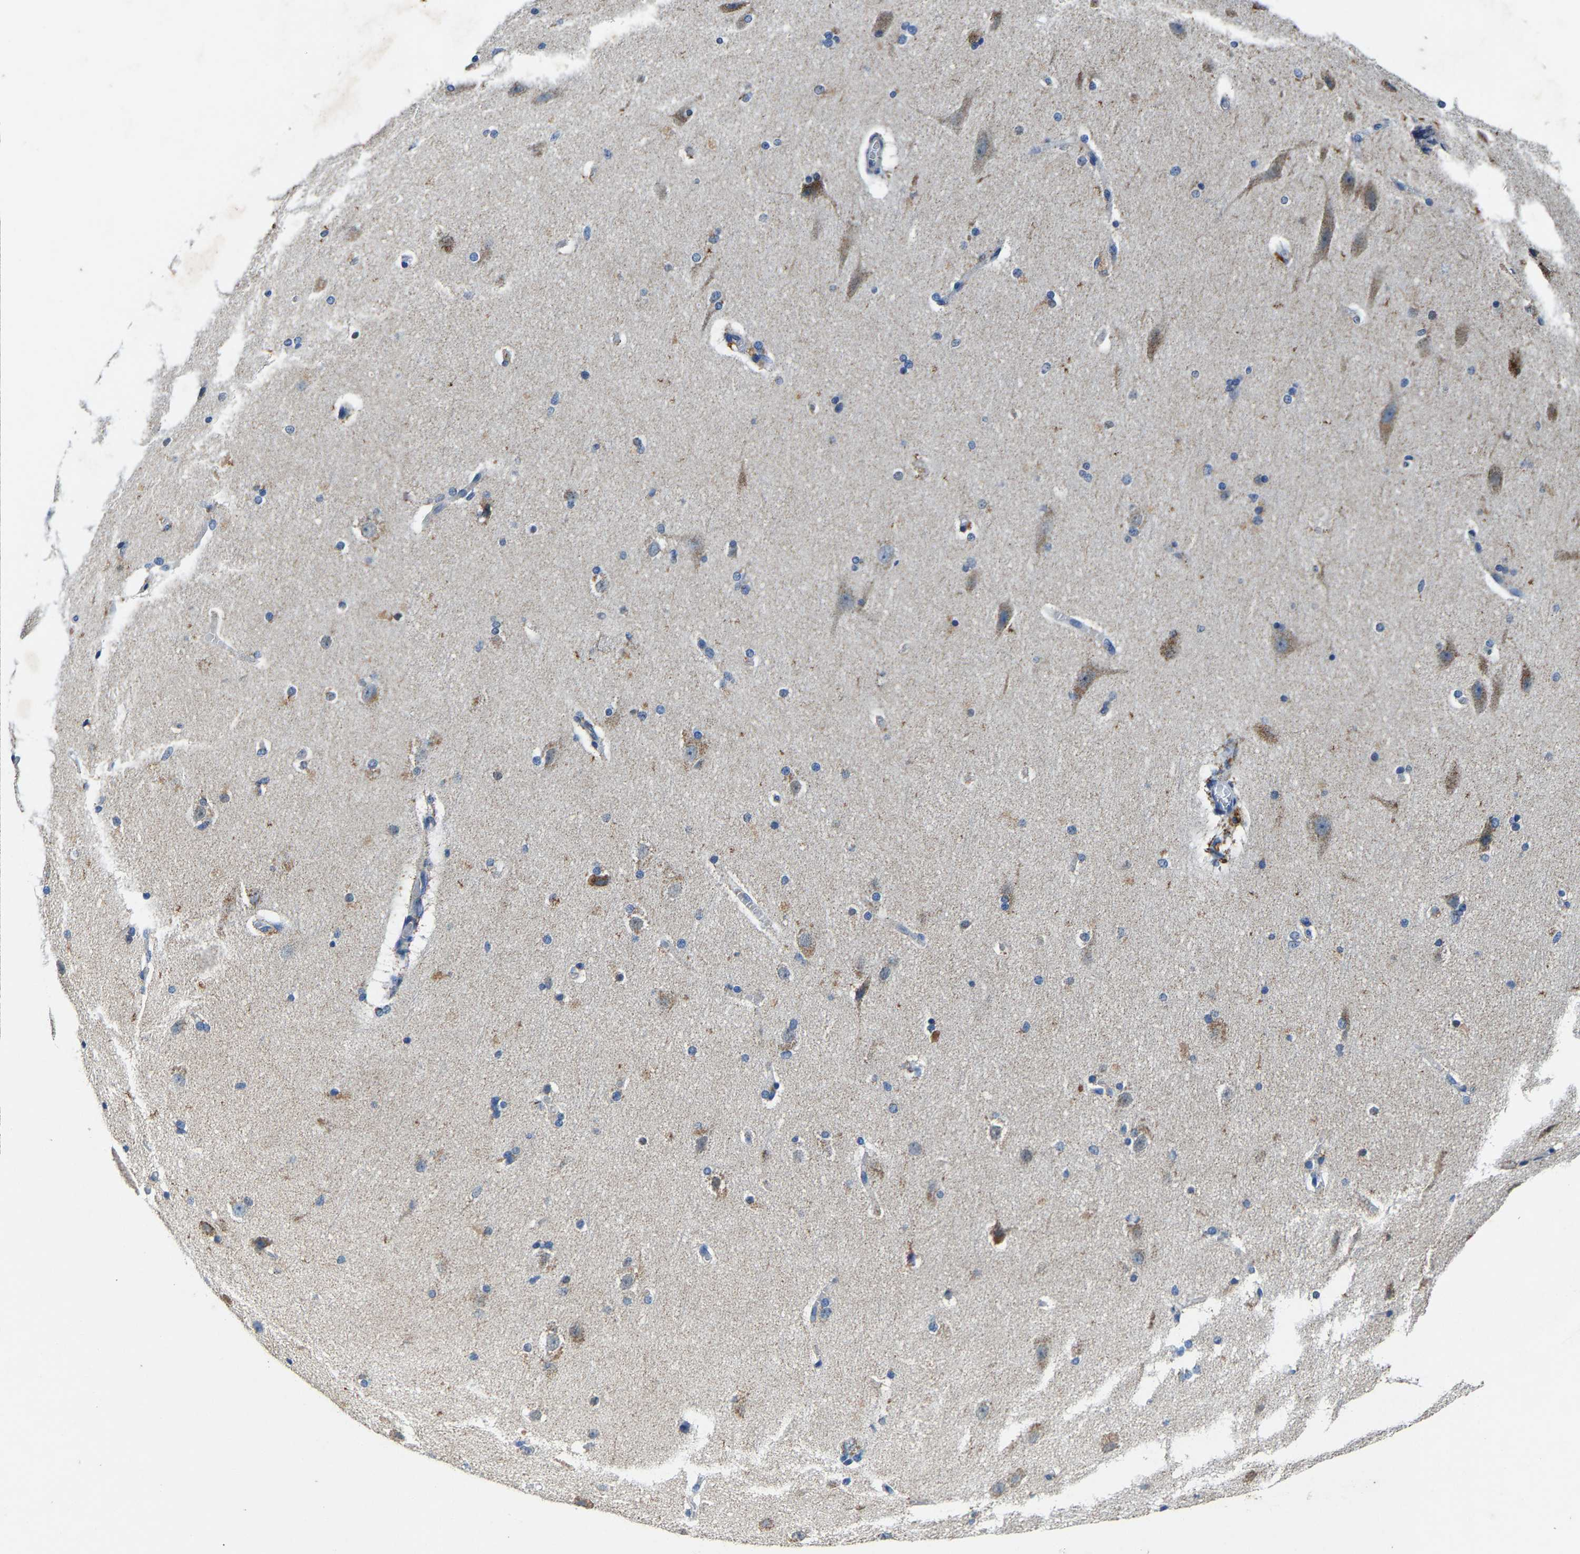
{"staining": {"intensity": "negative", "quantity": "none", "location": "none"}, "tissue": "cerebral cortex", "cell_type": "Endothelial cells", "image_type": "normal", "snomed": [{"axis": "morphology", "description": "Normal tissue, NOS"}, {"axis": "topography", "description": "Cerebral cortex"}, {"axis": "topography", "description": "Hippocampus"}], "caption": "Immunohistochemistry histopathology image of unremarkable cerebral cortex: cerebral cortex stained with DAB displays no significant protein expression in endothelial cells. (Stains: DAB (3,3'-diaminobenzidine) immunohistochemistry (IHC) with hematoxylin counter stain, Microscopy: brightfield microscopy at high magnification).", "gene": "SLC25A25", "patient": {"sex": "female", "age": 19}}